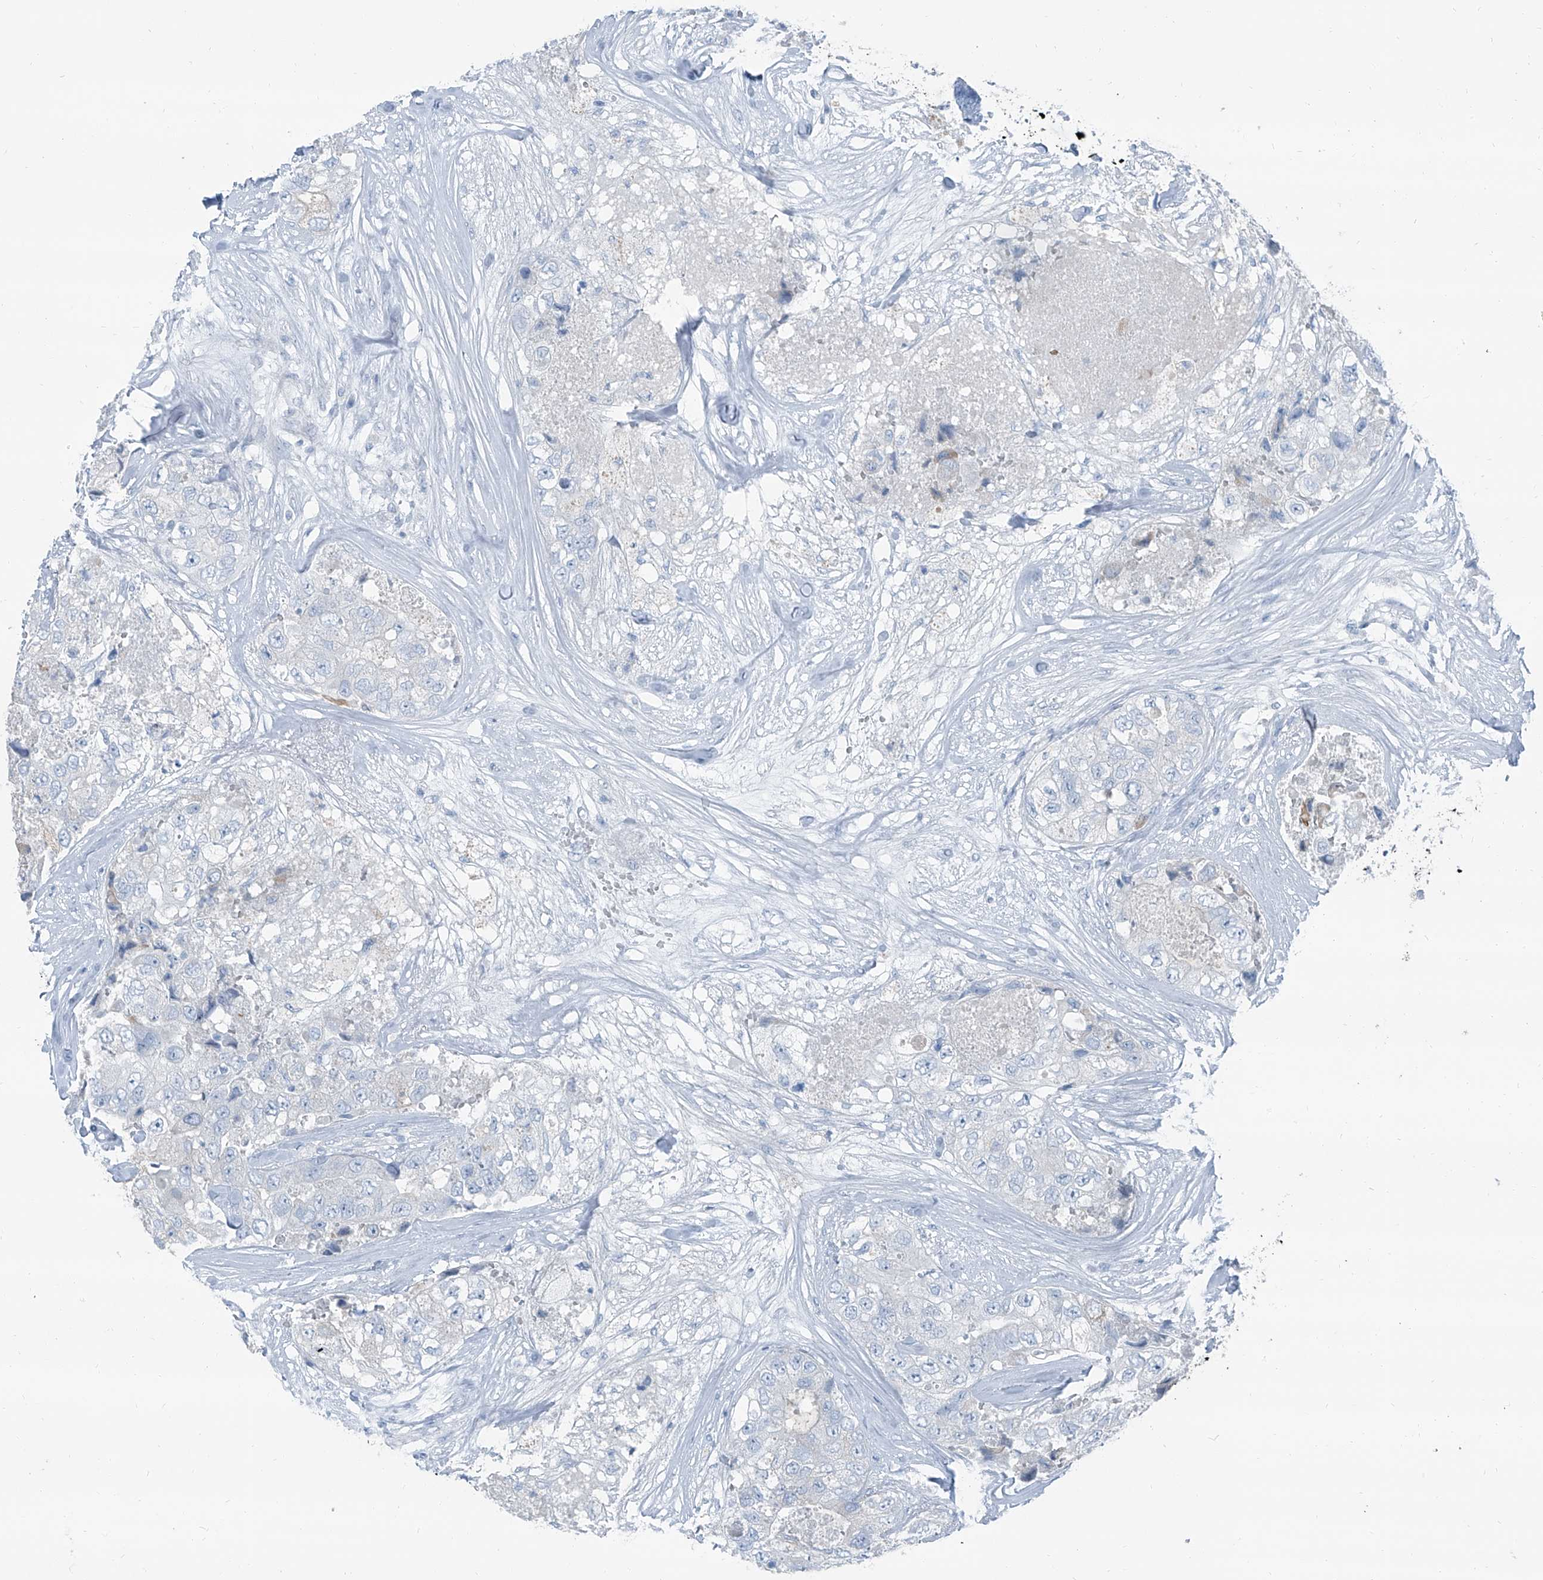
{"staining": {"intensity": "negative", "quantity": "none", "location": "none"}, "tissue": "breast cancer", "cell_type": "Tumor cells", "image_type": "cancer", "snomed": [{"axis": "morphology", "description": "Duct carcinoma"}, {"axis": "topography", "description": "Breast"}], "caption": "Immunohistochemistry (IHC) of human breast cancer (intraductal carcinoma) demonstrates no staining in tumor cells.", "gene": "RGN", "patient": {"sex": "female", "age": 62}}